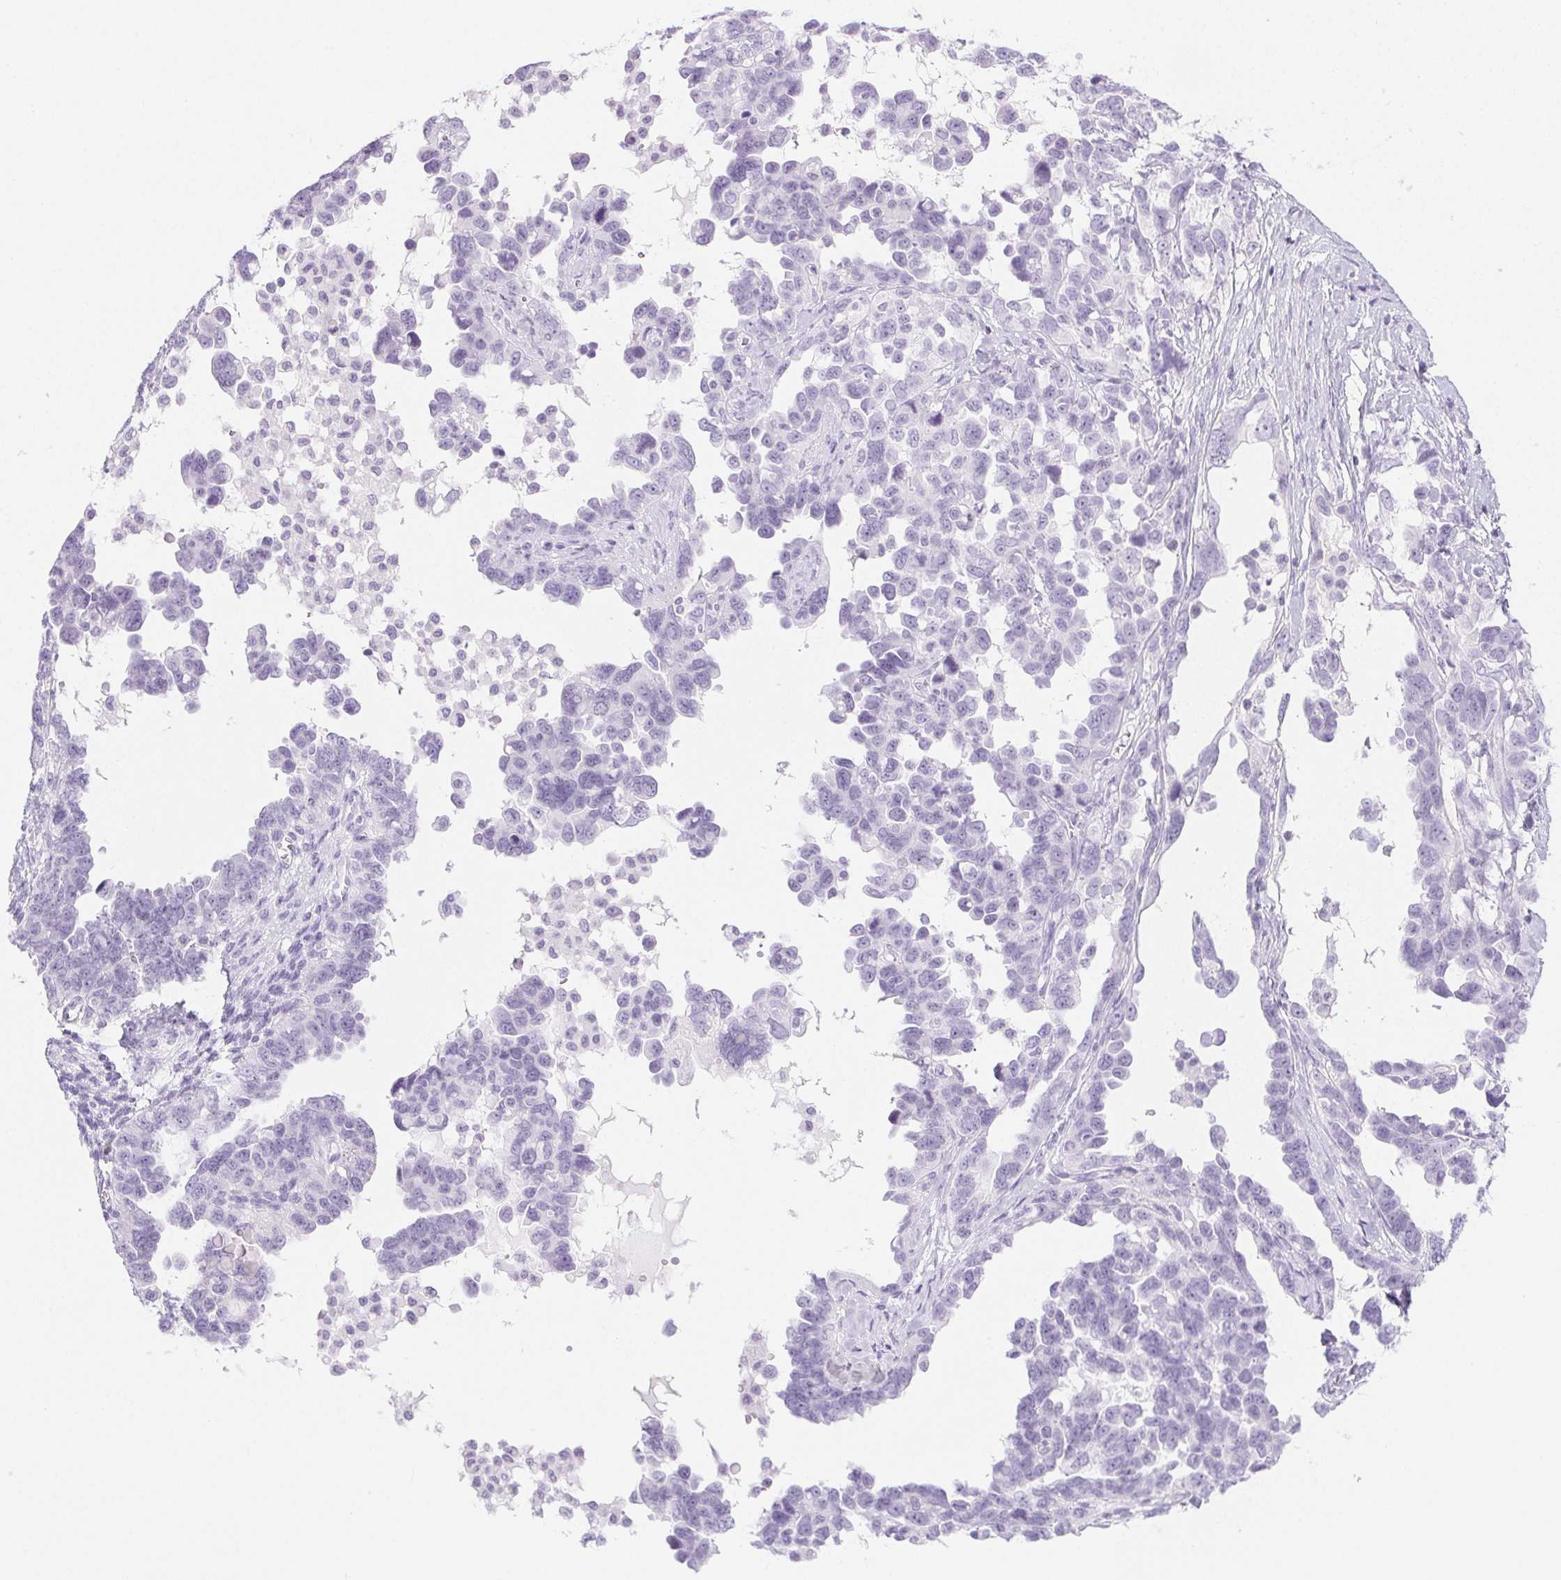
{"staining": {"intensity": "negative", "quantity": "none", "location": "none"}, "tissue": "ovarian cancer", "cell_type": "Tumor cells", "image_type": "cancer", "snomed": [{"axis": "morphology", "description": "Cystadenocarcinoma, serous, NOS"}, {"axis": "topography", "description": "Ovary"}], "caption": "IHC of serous cystadenocarcinoma (ovarian) shows no expression in tumor cells.", "gene": "SPRR3", "patient": {"sex": "female", "age": 69}}